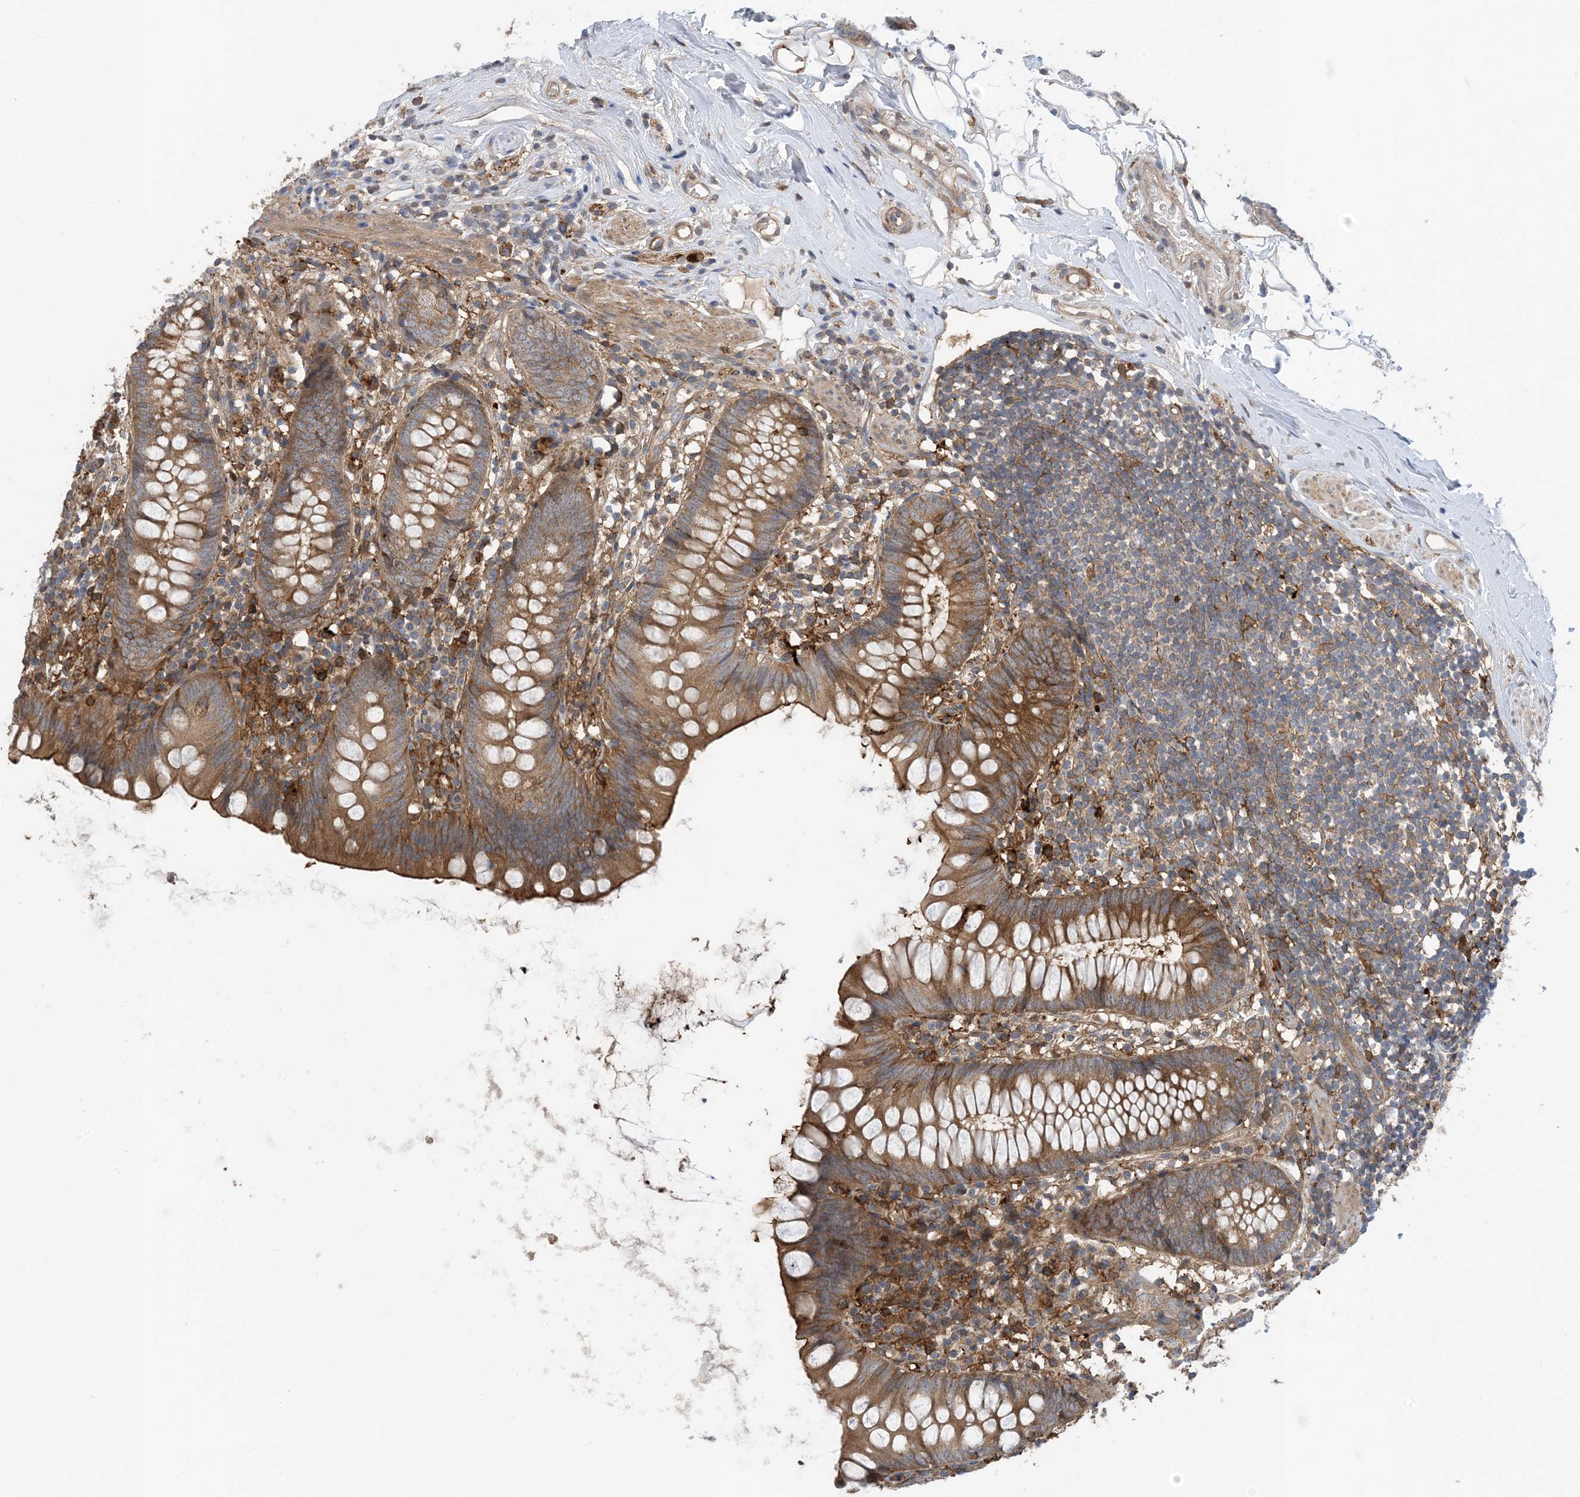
{"staining": {"intensity": "moderate", "quantity": ">75%", "location": "cytoplasmic/membranous"}, "tissue": "appendix", "cell_type": "Glandular cells", "image_type": "normal", "snomed": [{"axis": "morphology", "description": "Normal tissue, NOS"}, {"axis": "topography", "description": "Appendix"}], "caption": "Brown immunohistochemical staining in normal appendix demonstrates moderate cytoplasmic/membranous staining in about >75% of glandular cells.", "gene": "HS1BP3", "patient": {"sex": "female", "age": 62}}